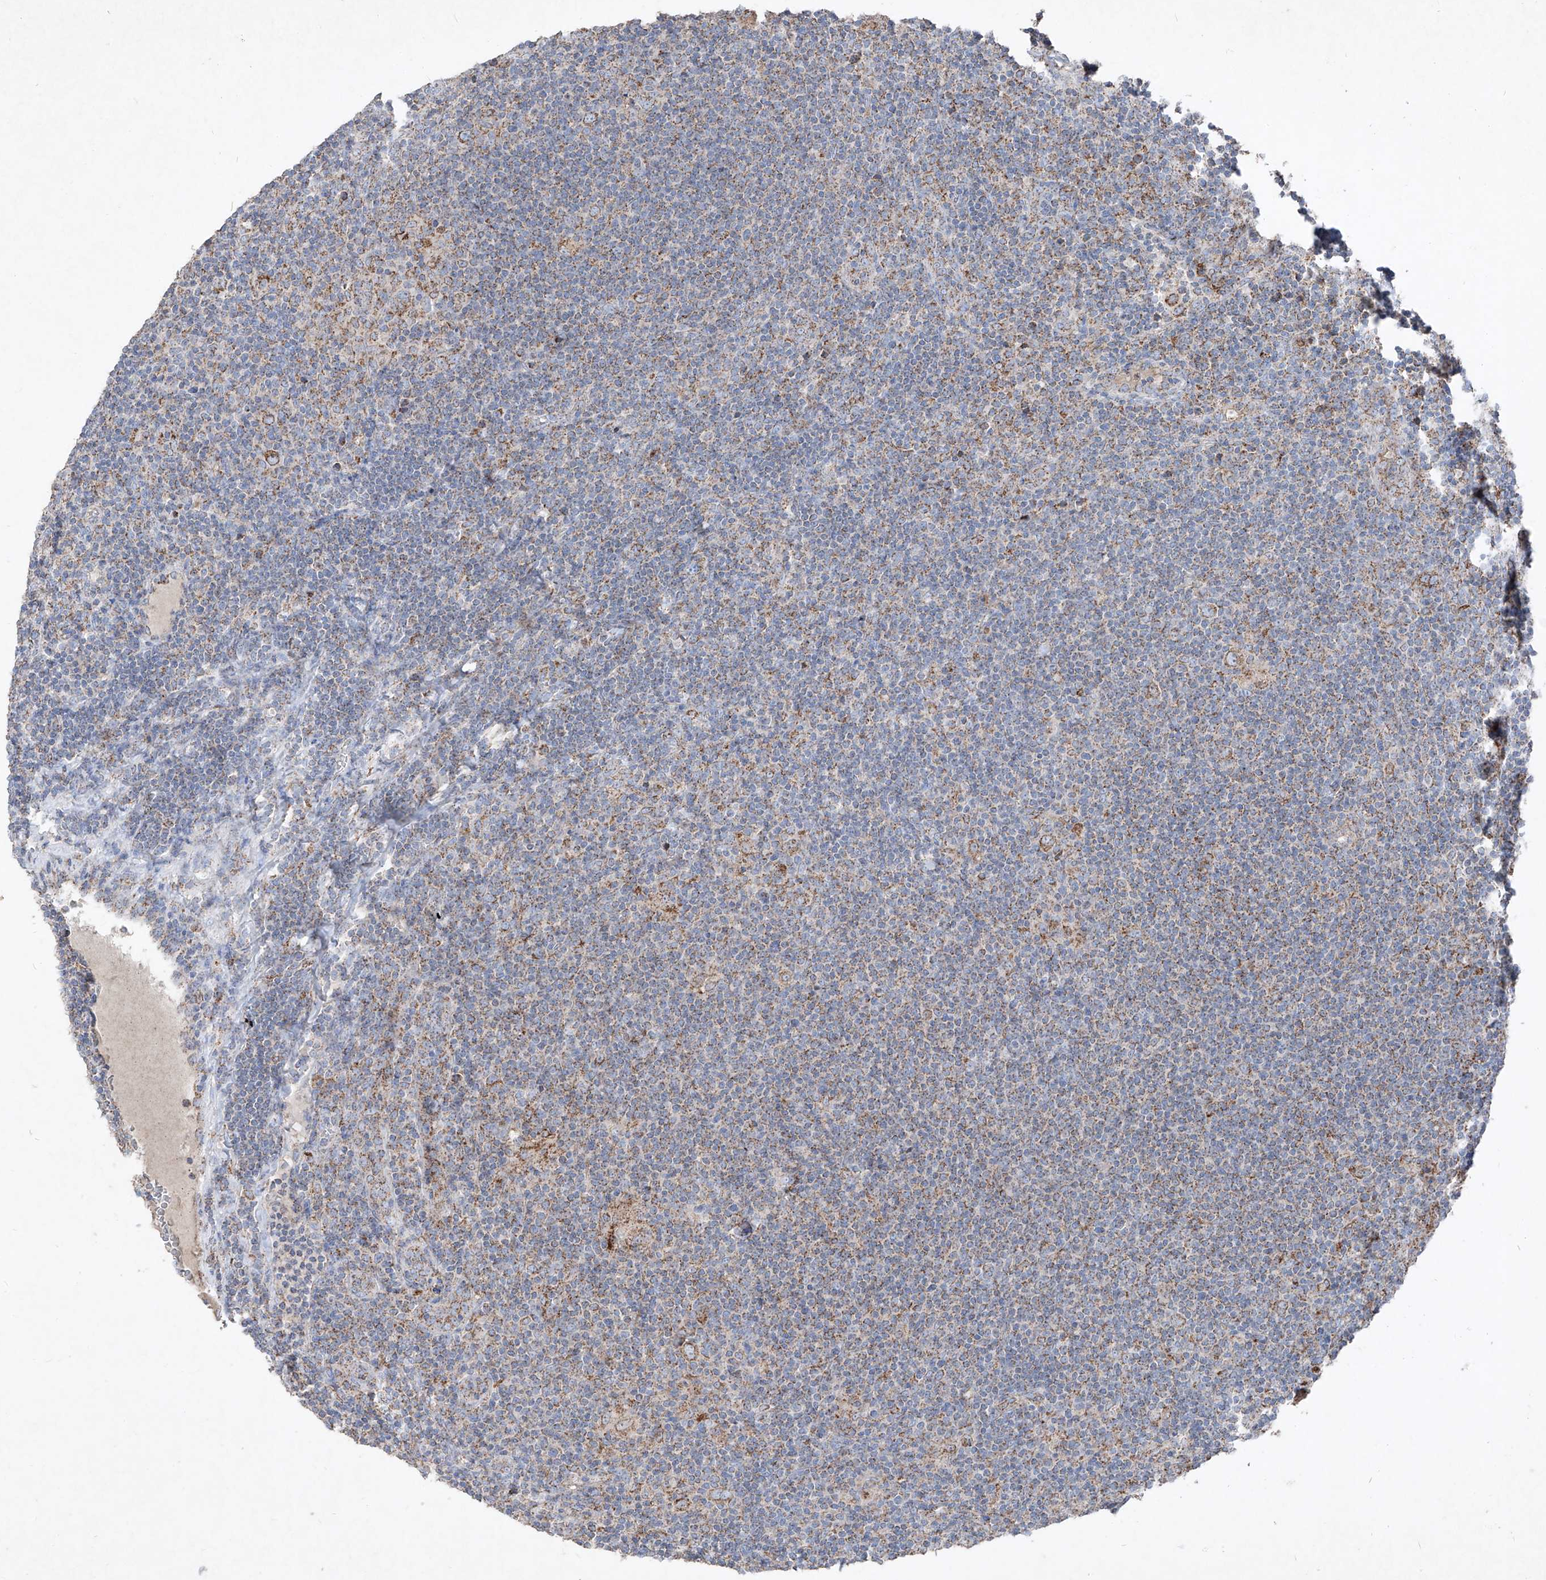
{"staining": {"intensity": "moderate", "quantity": ">75%", "location": "cytoplasmic/membranous"}, "tissue": "lymphoma", "cell_type": "Tumor cells", "image_type": "cancer", "snomed": [{"axis": "morphology", "description": "Hodgkin's disease, NOS"}, {"axis": "topography", "description": "Lymph node"}], "caption": "The histopathology image shows staining of Hodgkin's disease, revealing moderate cytoplasmic/membranous protein staining (brown color) within tumor cells.", "gene": "ABCD3", "patient": {"sex": "female", "age": 57}}